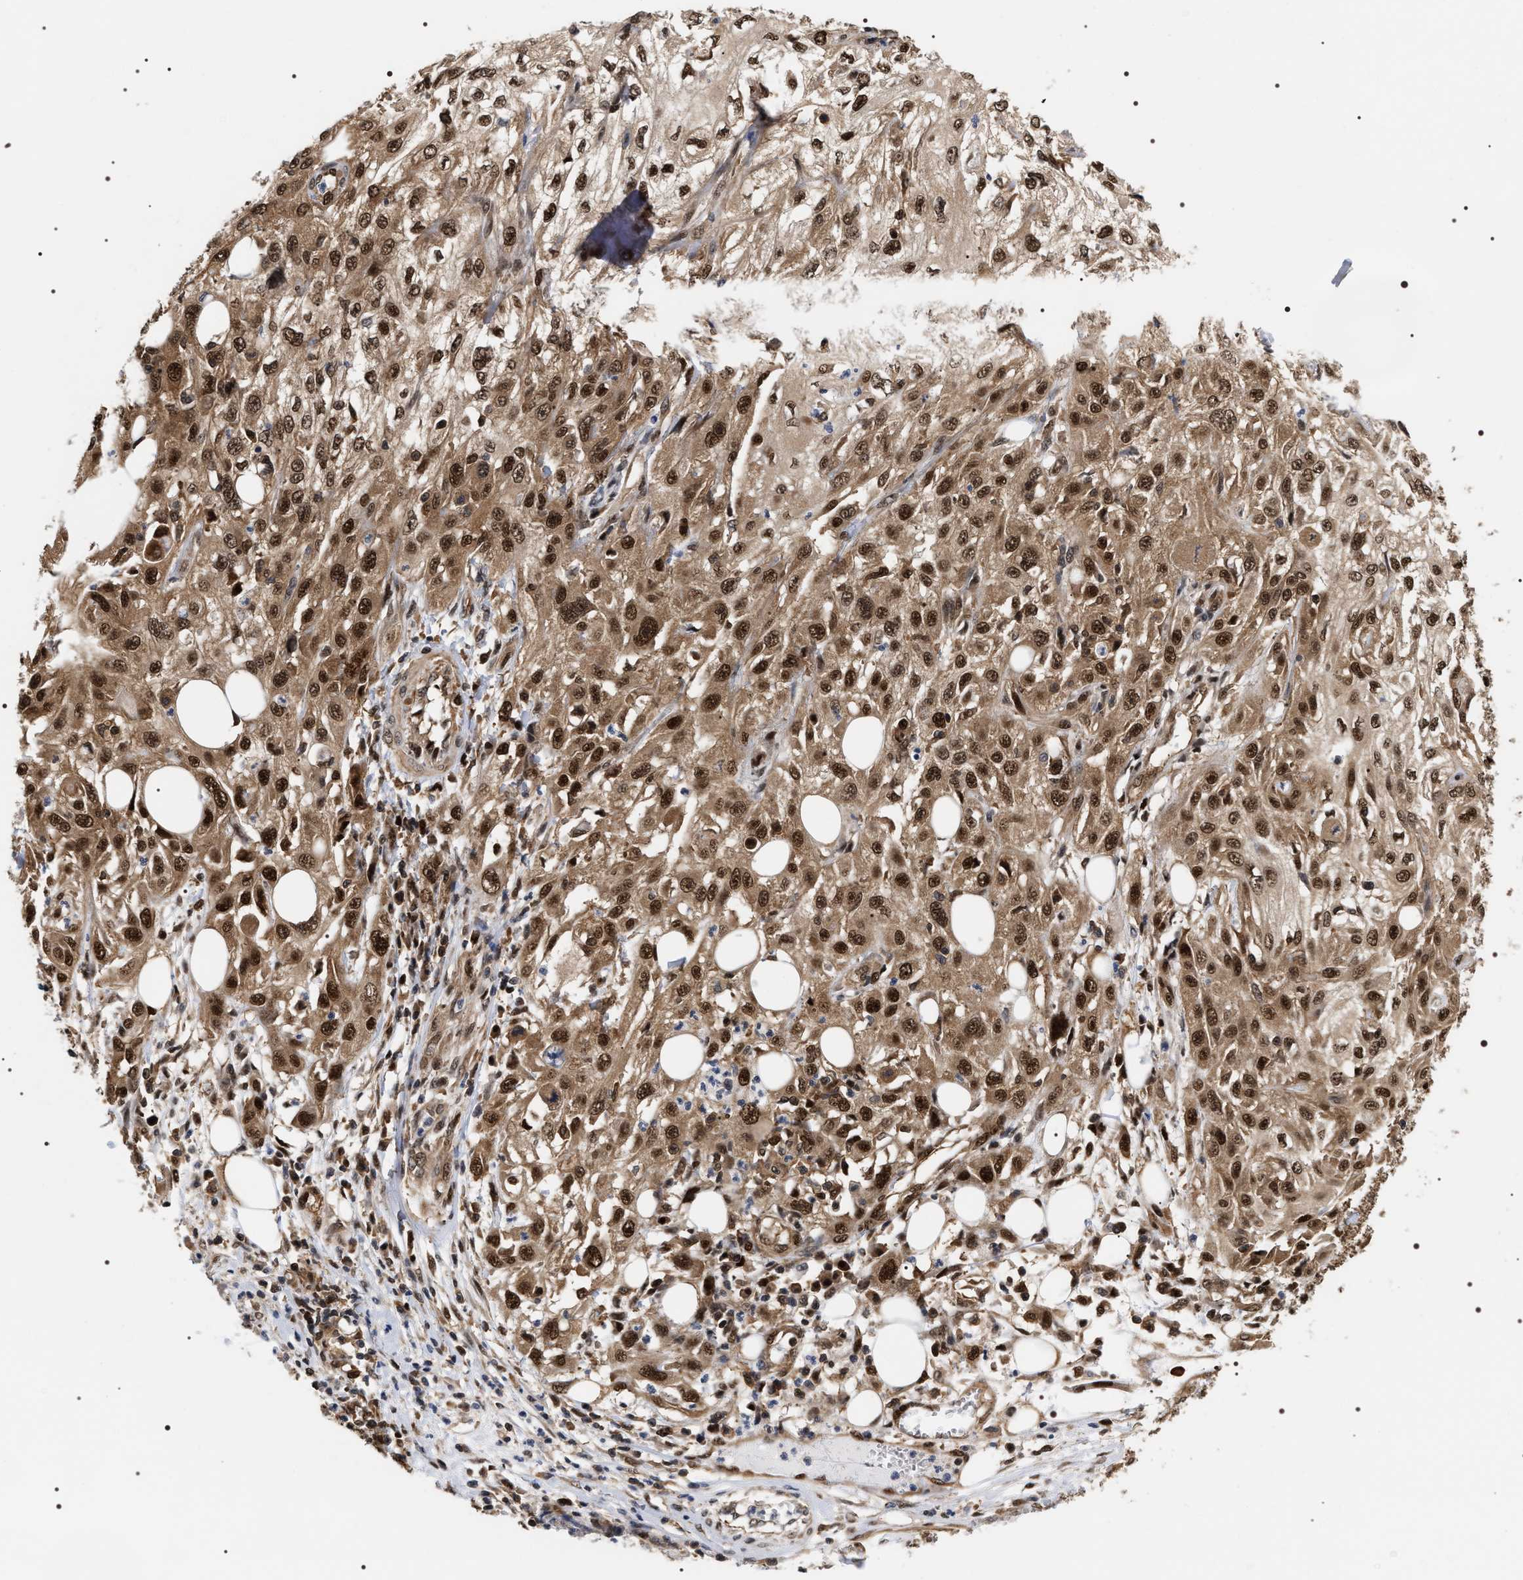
{"staining": {"intensity": "strong", "quantity": ">75%", "location": "cytoplasmic/membranous,nuclear"}, "tissue": "skin cancer", "cell_type": "Tumor cells", "image_type": "cancer", "snomed": [{"axis": "morphology", "description": "Squamous cell carcinoma, NOS"}, {"axis": "topography", "description": "Skin"}], "caption": "A photomicrograph of skin cancer stained for a protein shows strong cytoplasmic/membranous and nuclear brown staining in tumor cells.", "gene": "BAG6", "patient": {"sex": "male", "age": 75}}